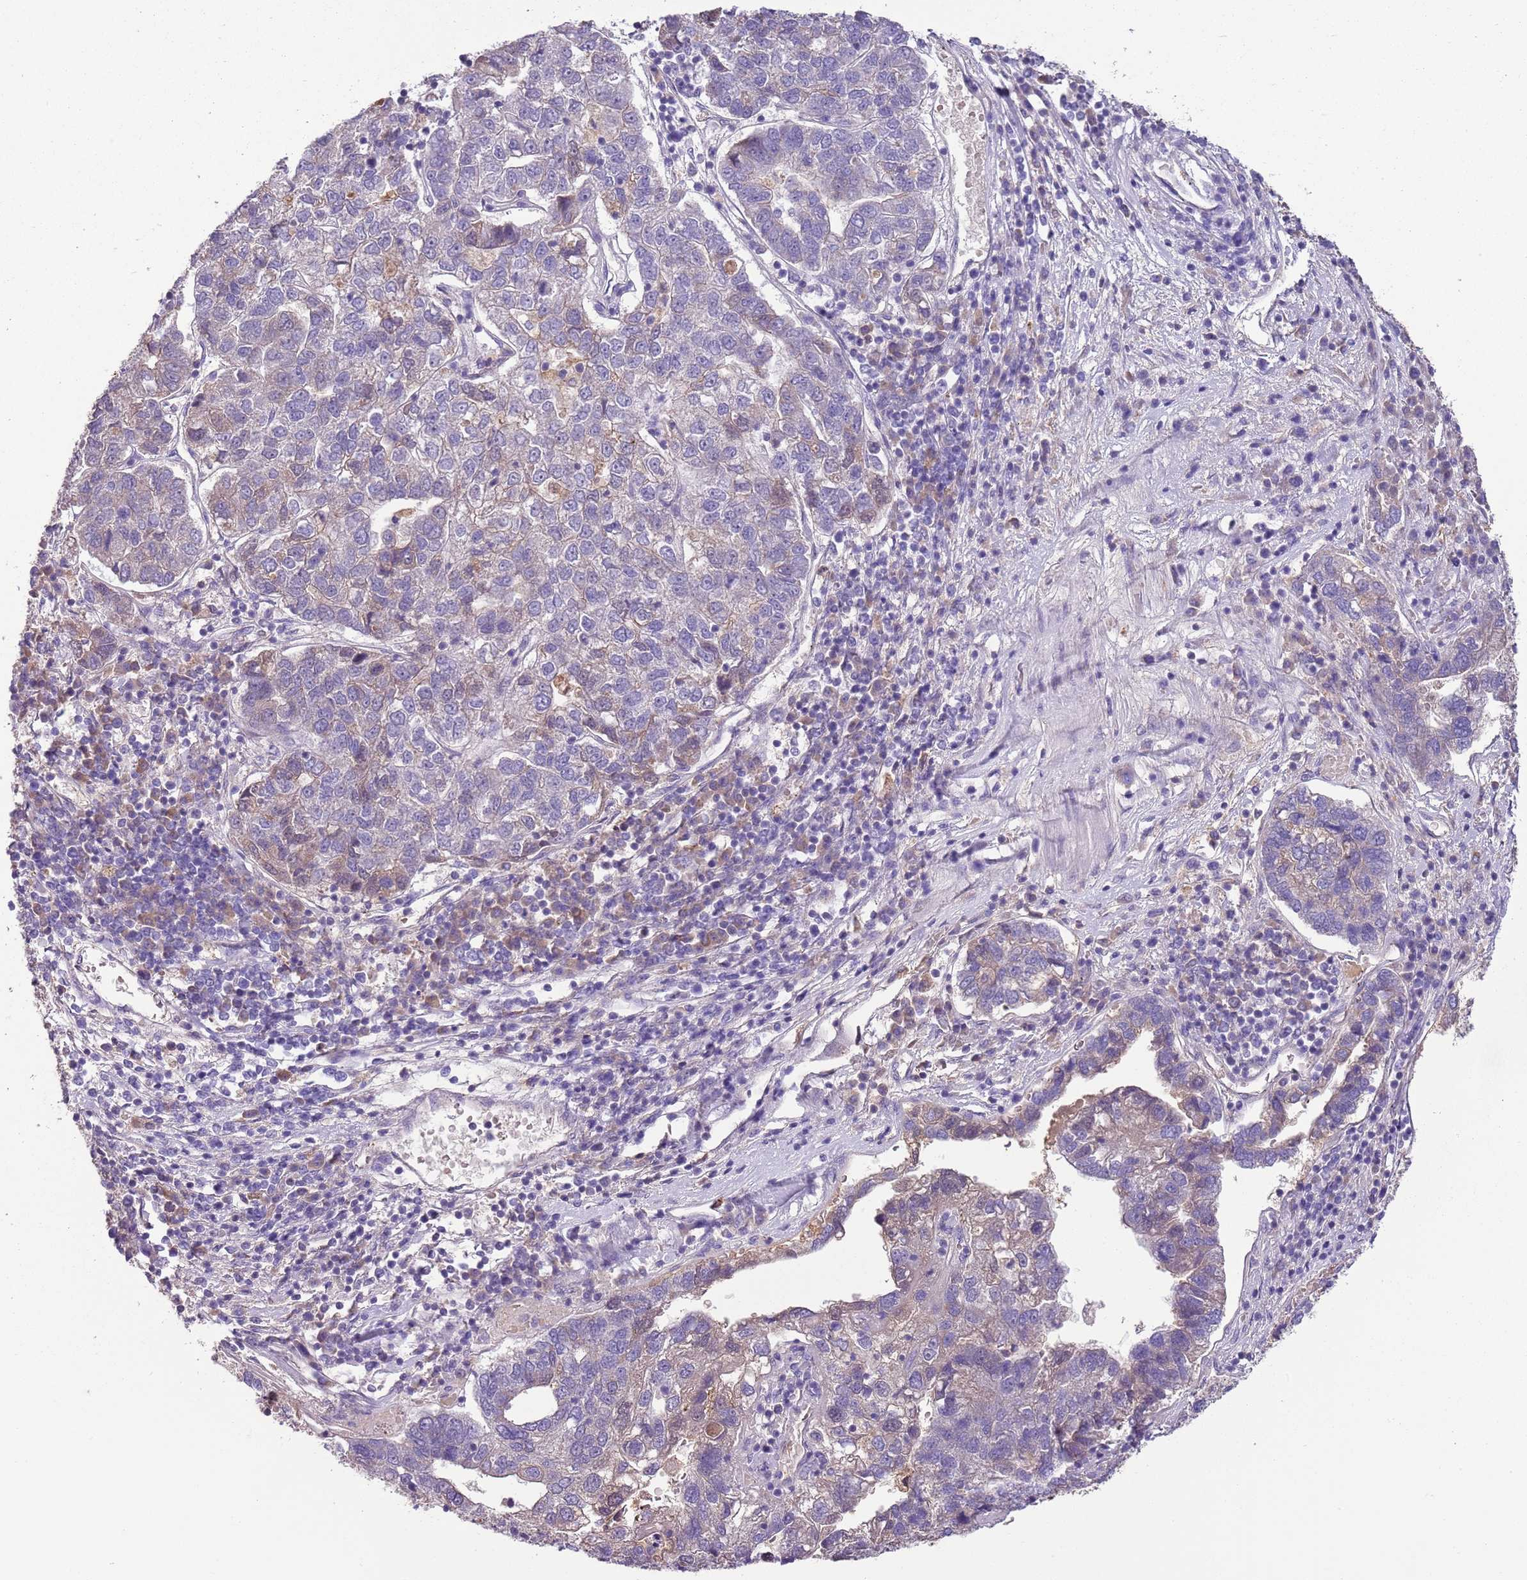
{"staining": {"intensity": "weak", "quantity": "<25%", "location": "cytoplasmic/membranous"}, "tissue": "pancreatic cancer", "cell_type": "Tumor cells", "image_type": "cancer", "snomed": [{"axis": "morphology", "description": "Adenocarcinoma, NOS"}, {"axis": "topography", "description": "Pancreas"}], "caption": "Tumor cells are negative for protein expression in human adenocarcinoma (pancreatic).", "gene": "HES3", "patient": {"sex": "female", "age": 61}}